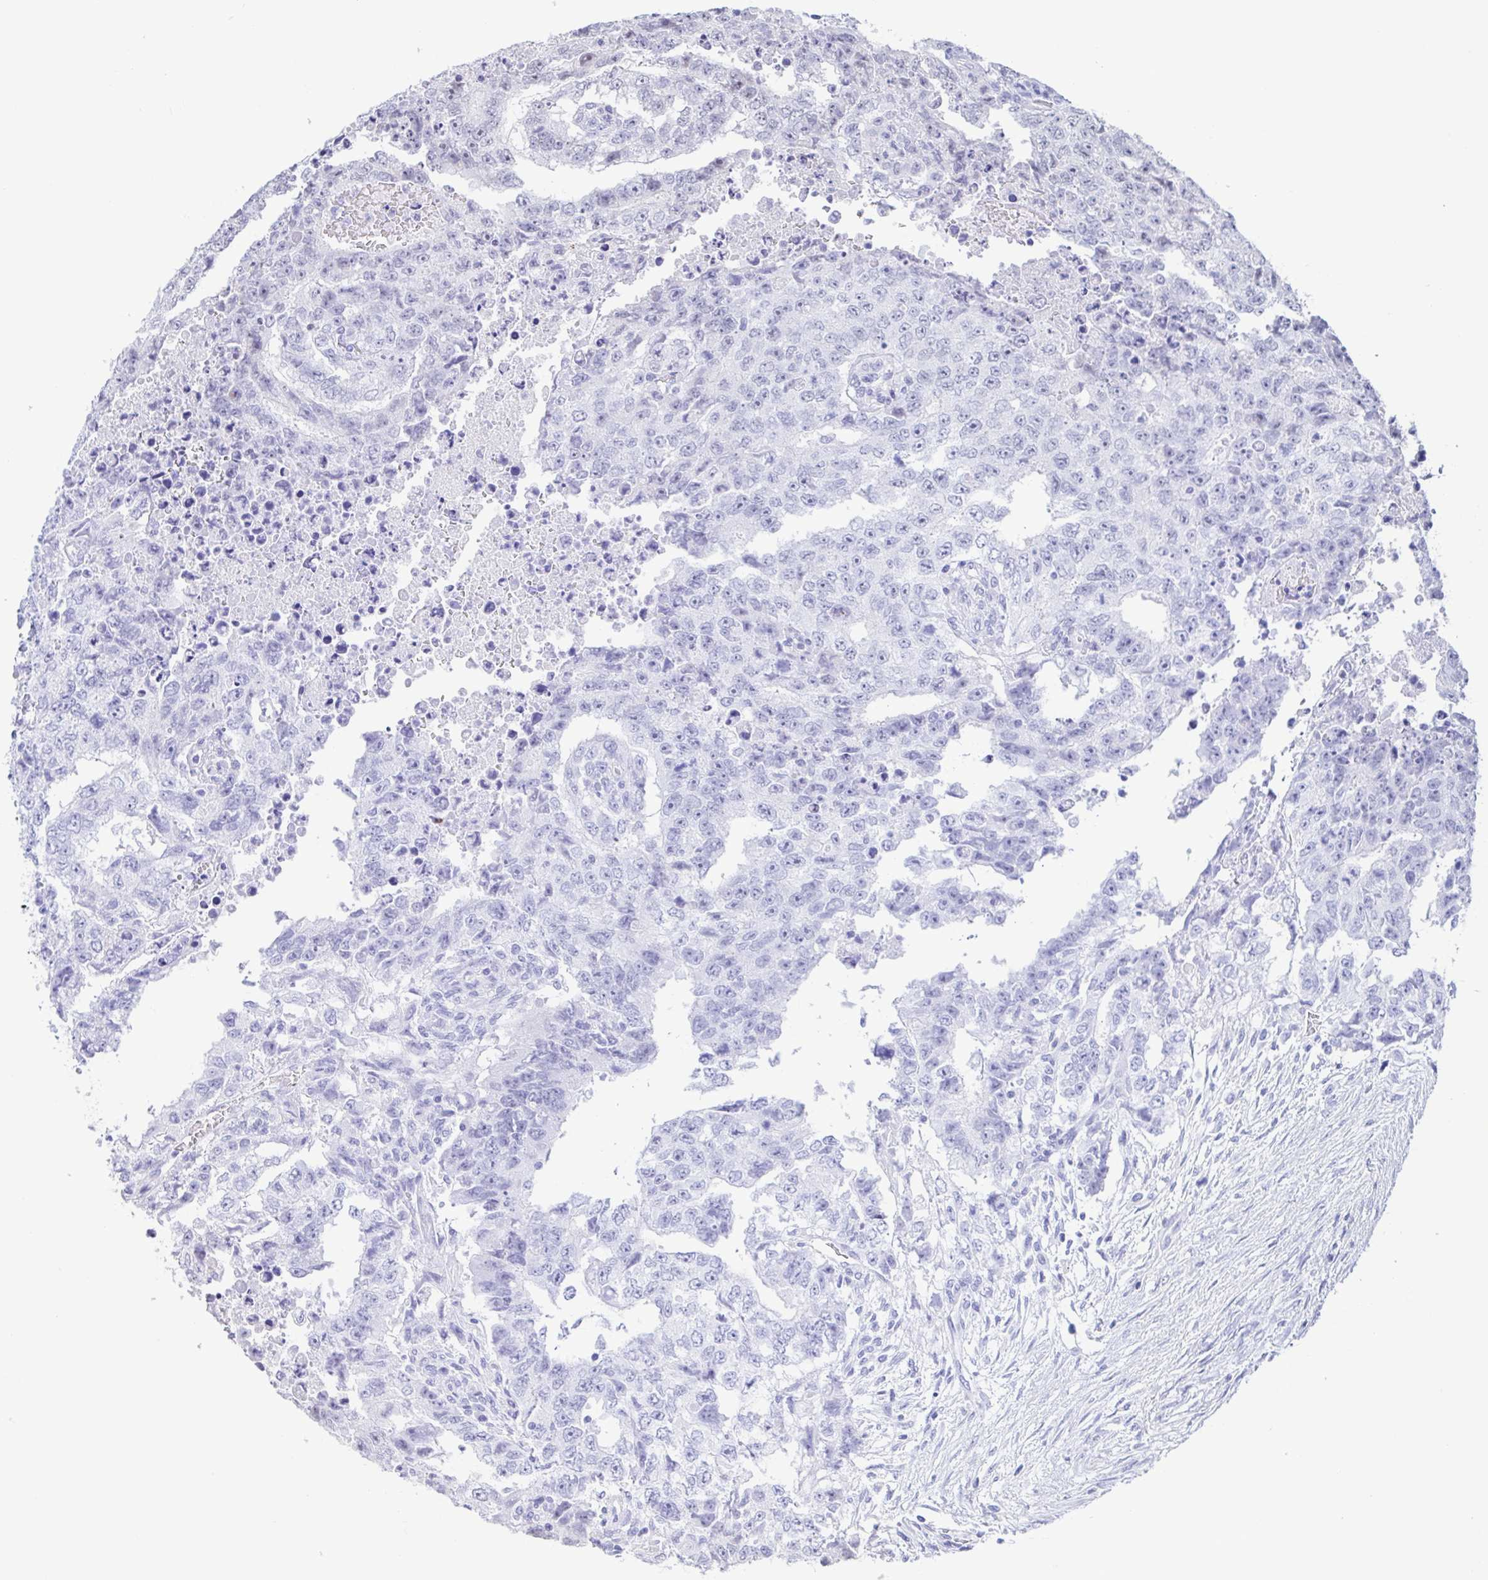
{"staining": {"intensity": "negative", "quantity": "none", "location": "none"}, "tissue": "testis cancer", "cell_type": "Tumor cells", "image_type": "cancer", "snomed": [{"axis": "morphology", "description": "Carcinoma, Embryonal, NOS"}, {"axis": "topography", "description": "Testis"}], "caption": "Immunohistochemistry (IHC) micrograph of human testis cancer stained for a protein (brown), which exhibits no positivity in tumor cells. The staining is performed using DAB (3,3'-diaminobenzidine) brown chromogen with nuclei counter-stained in using hematoxylin.", "gene": "PERM1", "patient": {"sex": "male", "age": 24}}